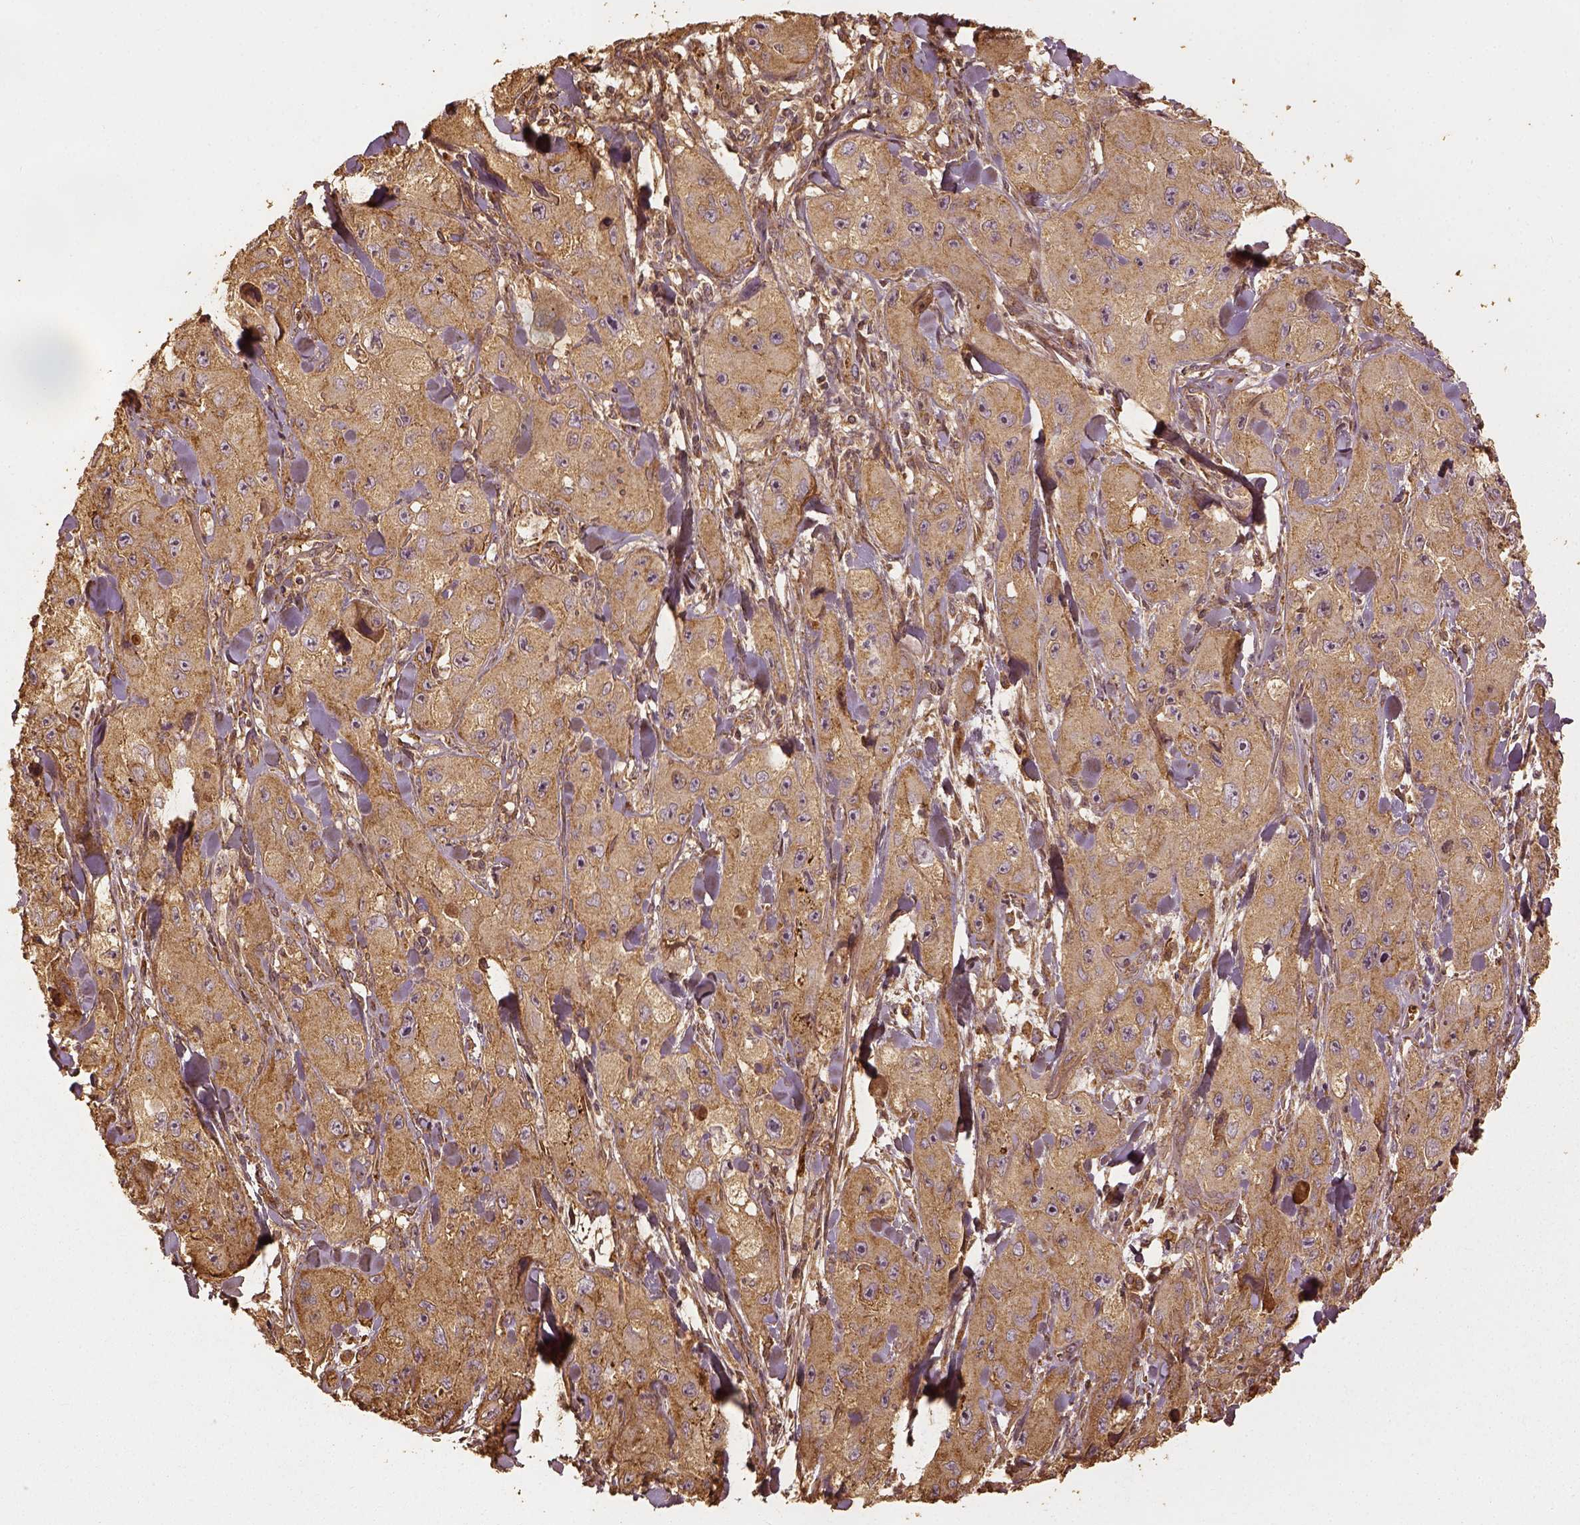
{"staining": {"intensity": "weak", "quantity": ">75%", "location": "cytoplasmic/membranous"}, "tissue": "skin cancer", "cell_type": "Tumor cells", "image_type": "cancer", "snomed": [{"axis": "morphology", "description": "Squamous cell carcinoma, NOS"}, {"axis": "topography", "description": "Skin"}, {"axis": "topography", "description": "Subcutis"}], "caption": "There is low levels of weak cytoplasmic/membranous staining in tumor cells of squamous cell carcinoma (skin), as demonstrated by immunohistochemical staining (brown color).", "gene": "VEGFA", "patient": {"sex": "male", "age": 73}}